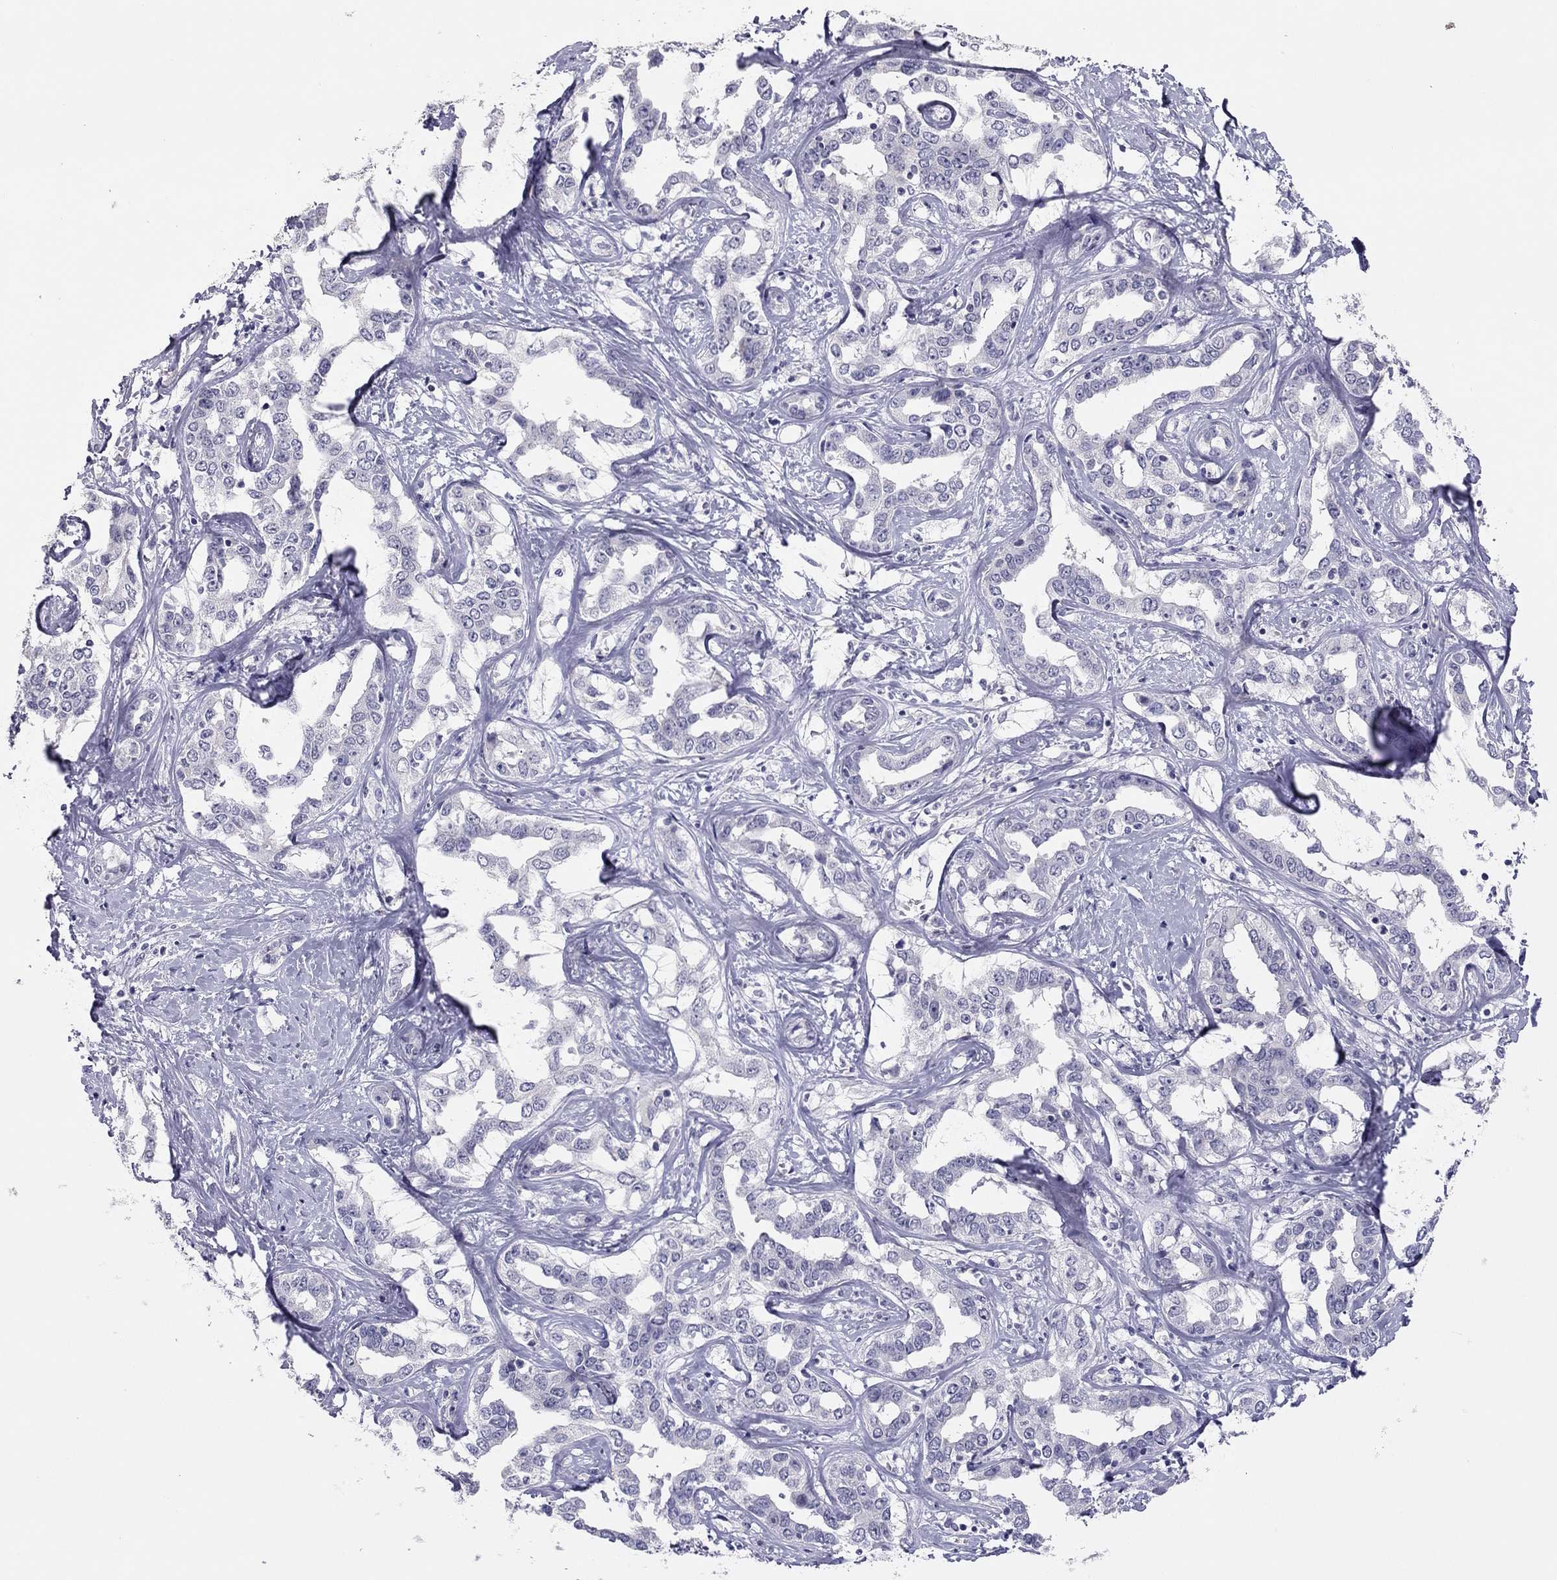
{"staining": {"intensity": "negative", "quantity": "none", "location": "none"}, "tissue": "liver cancer", "cell_type": "Tumor cells", "image_type": "cancer", "snomed": [{"axis": "morphology", "description": "Cholangiocarcinoma"}, {"axis": "topography", "description": "Liver"}], "caption": "The photomicrograph demonstrates no staining of tumor cells in liver cancer. (DAB (3,3'-diaminobenzidine) IHC, high magnification).", "gene": "ADORA2A", "patient": {"sex": "male", "age": 59}}